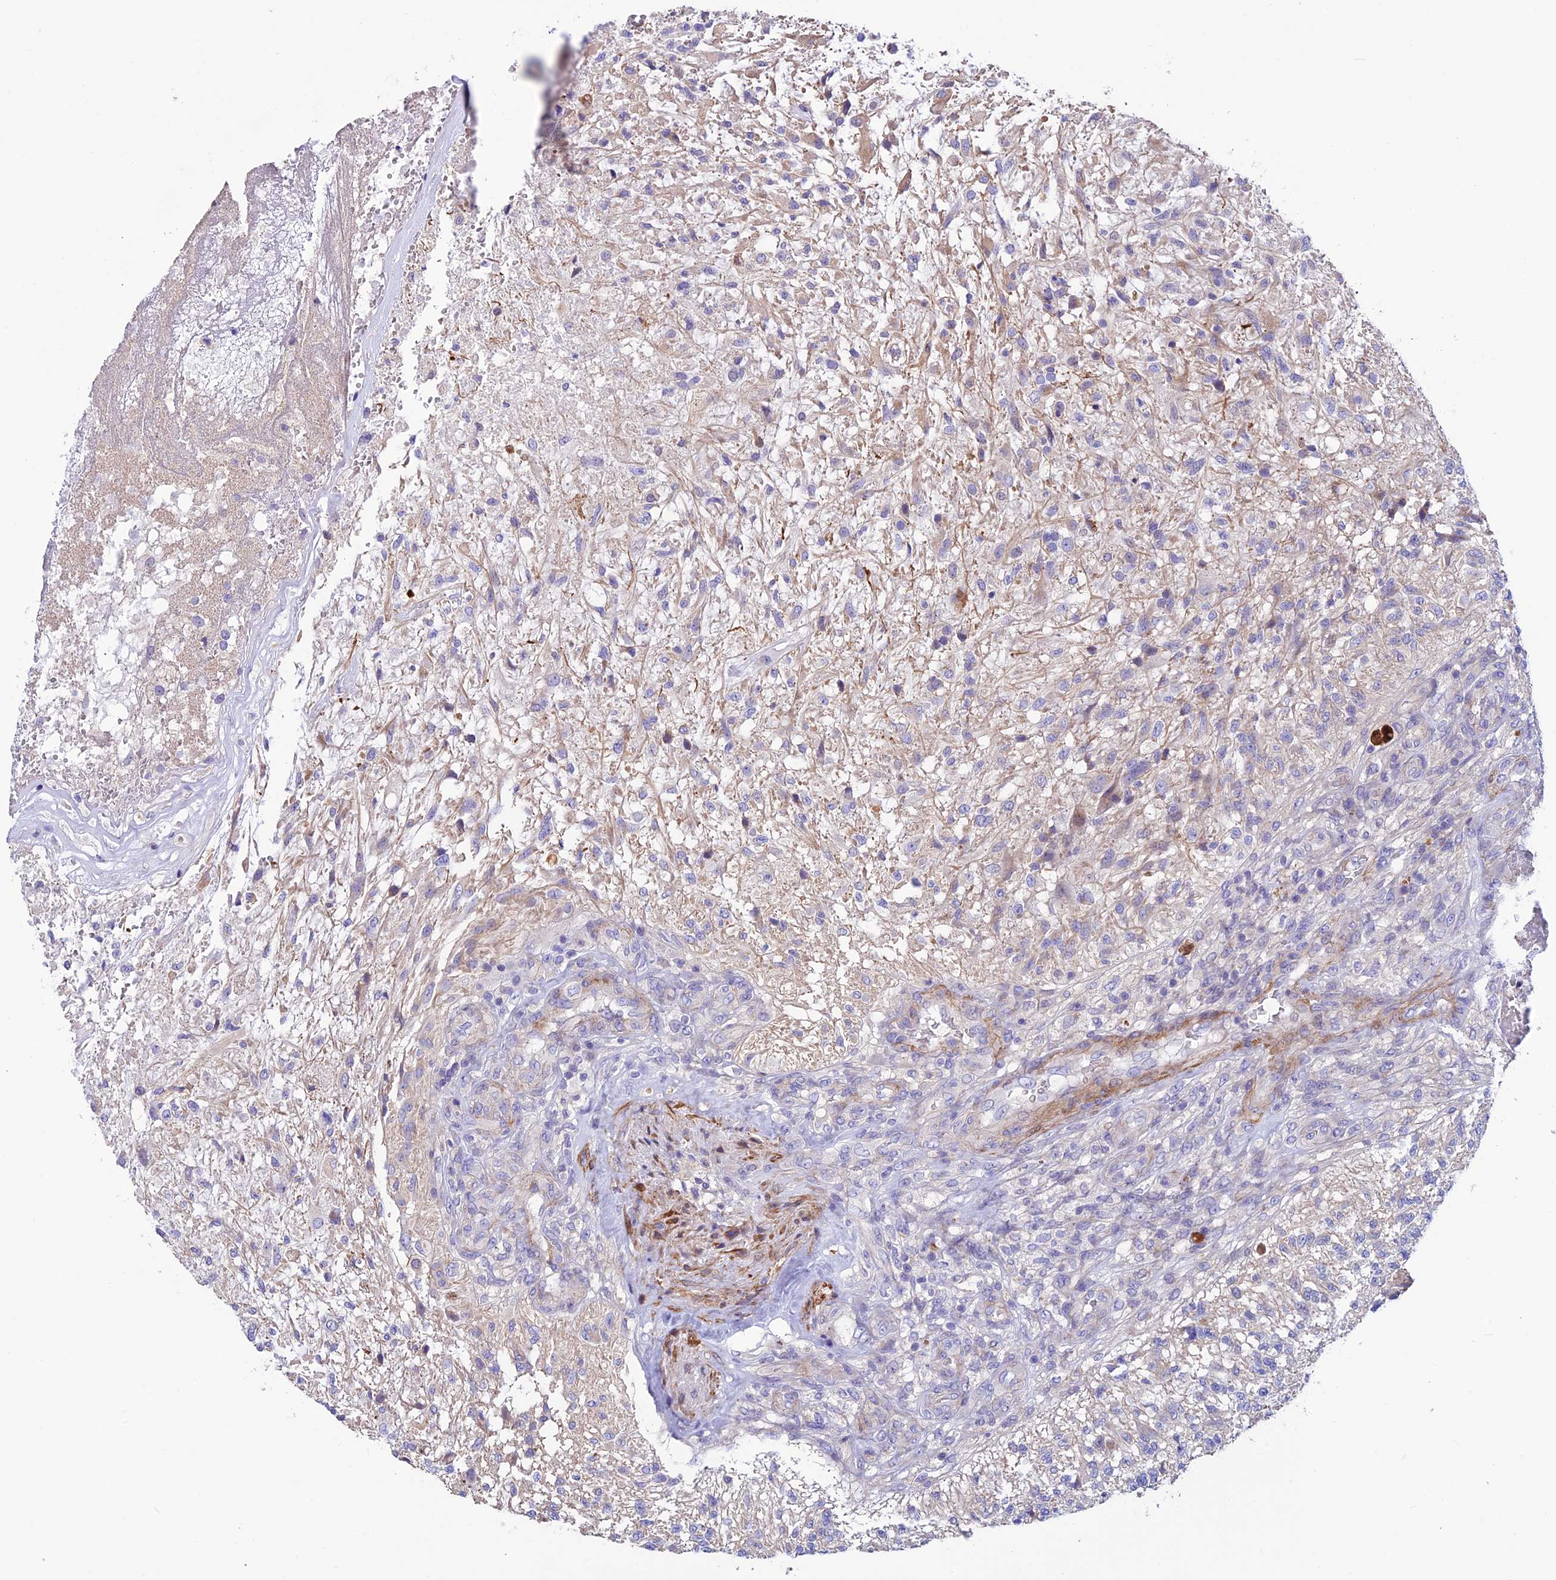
{"staining": {"intensity": "negative", "quantity": "none", "location": "none"}, "tissue": "glioma", "cell_type": "Tumor cells", "image_type": "cancer", "snomed": [{"axis": "morphology", "description": "Glioma, malignant, High grade"}, {"axis": "topography", "description": "Brain"}], "caption": "Immunohistochemical staining of malignant high-grade glioma exhibits no significant expression in tumor cells.", "gene": "FAM178B", "patient": {"sex": "male", "age": 56}}